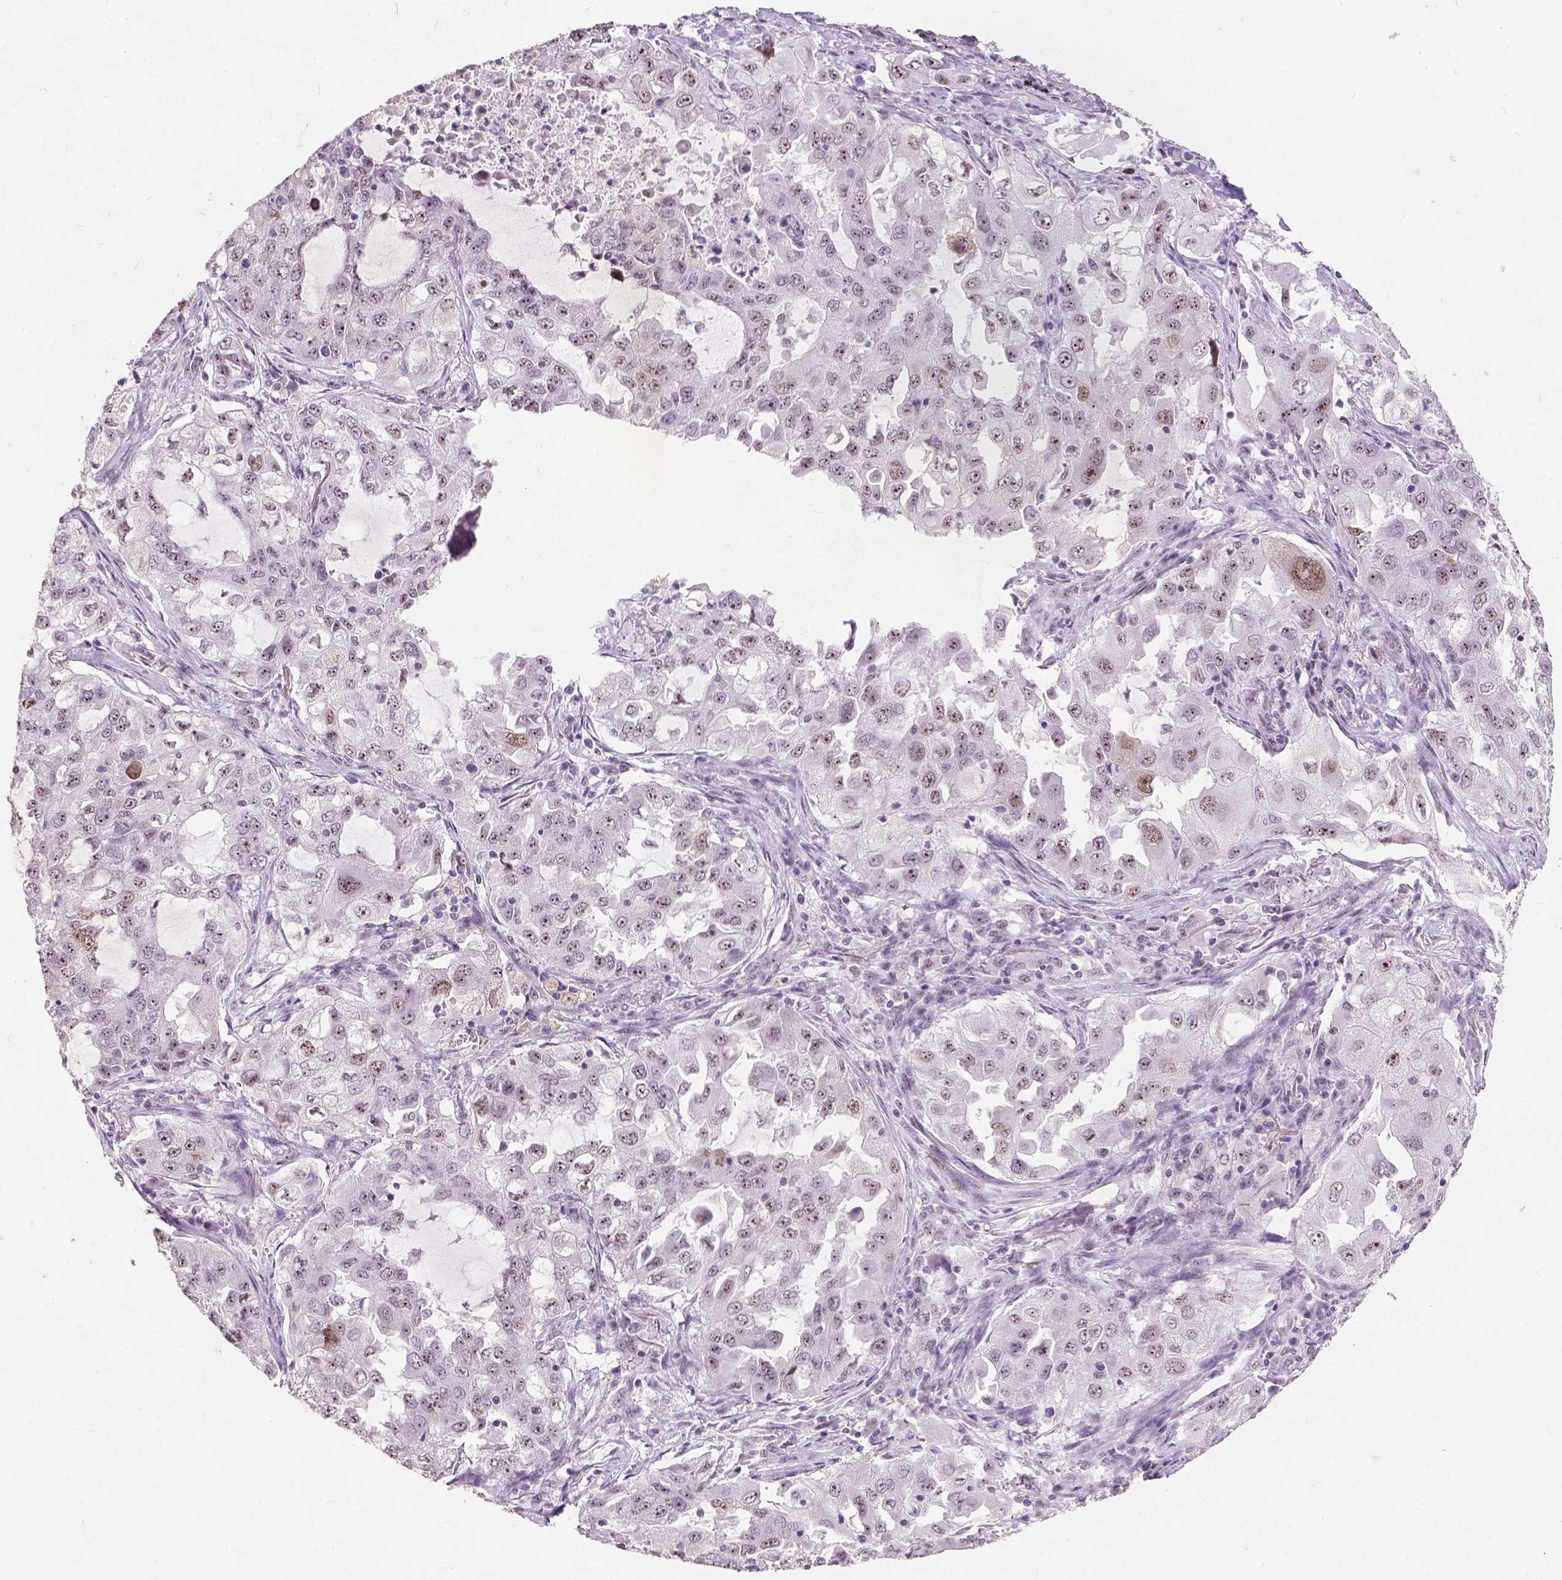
{"staining": {"intensity": "moderate", "quantity": "<25%", "location": "nuclear"}, "tissue": "lung cancer", "cell_type": "Tumor cells", "image_type": "cancer", "snomed": [{"axis": "morphology", "description": "Adenocarcinoma, NOS"}, {"axis": "topography", "description": "Lung"}], "caption": "This photomicrograph exhibits IHC staining of adenocarcinoma (lung), with low moderate nuclear staining in approximately <25% of tumor cells.", "gene": "COIL", "patient": {"sex": "female", "age": 61}}